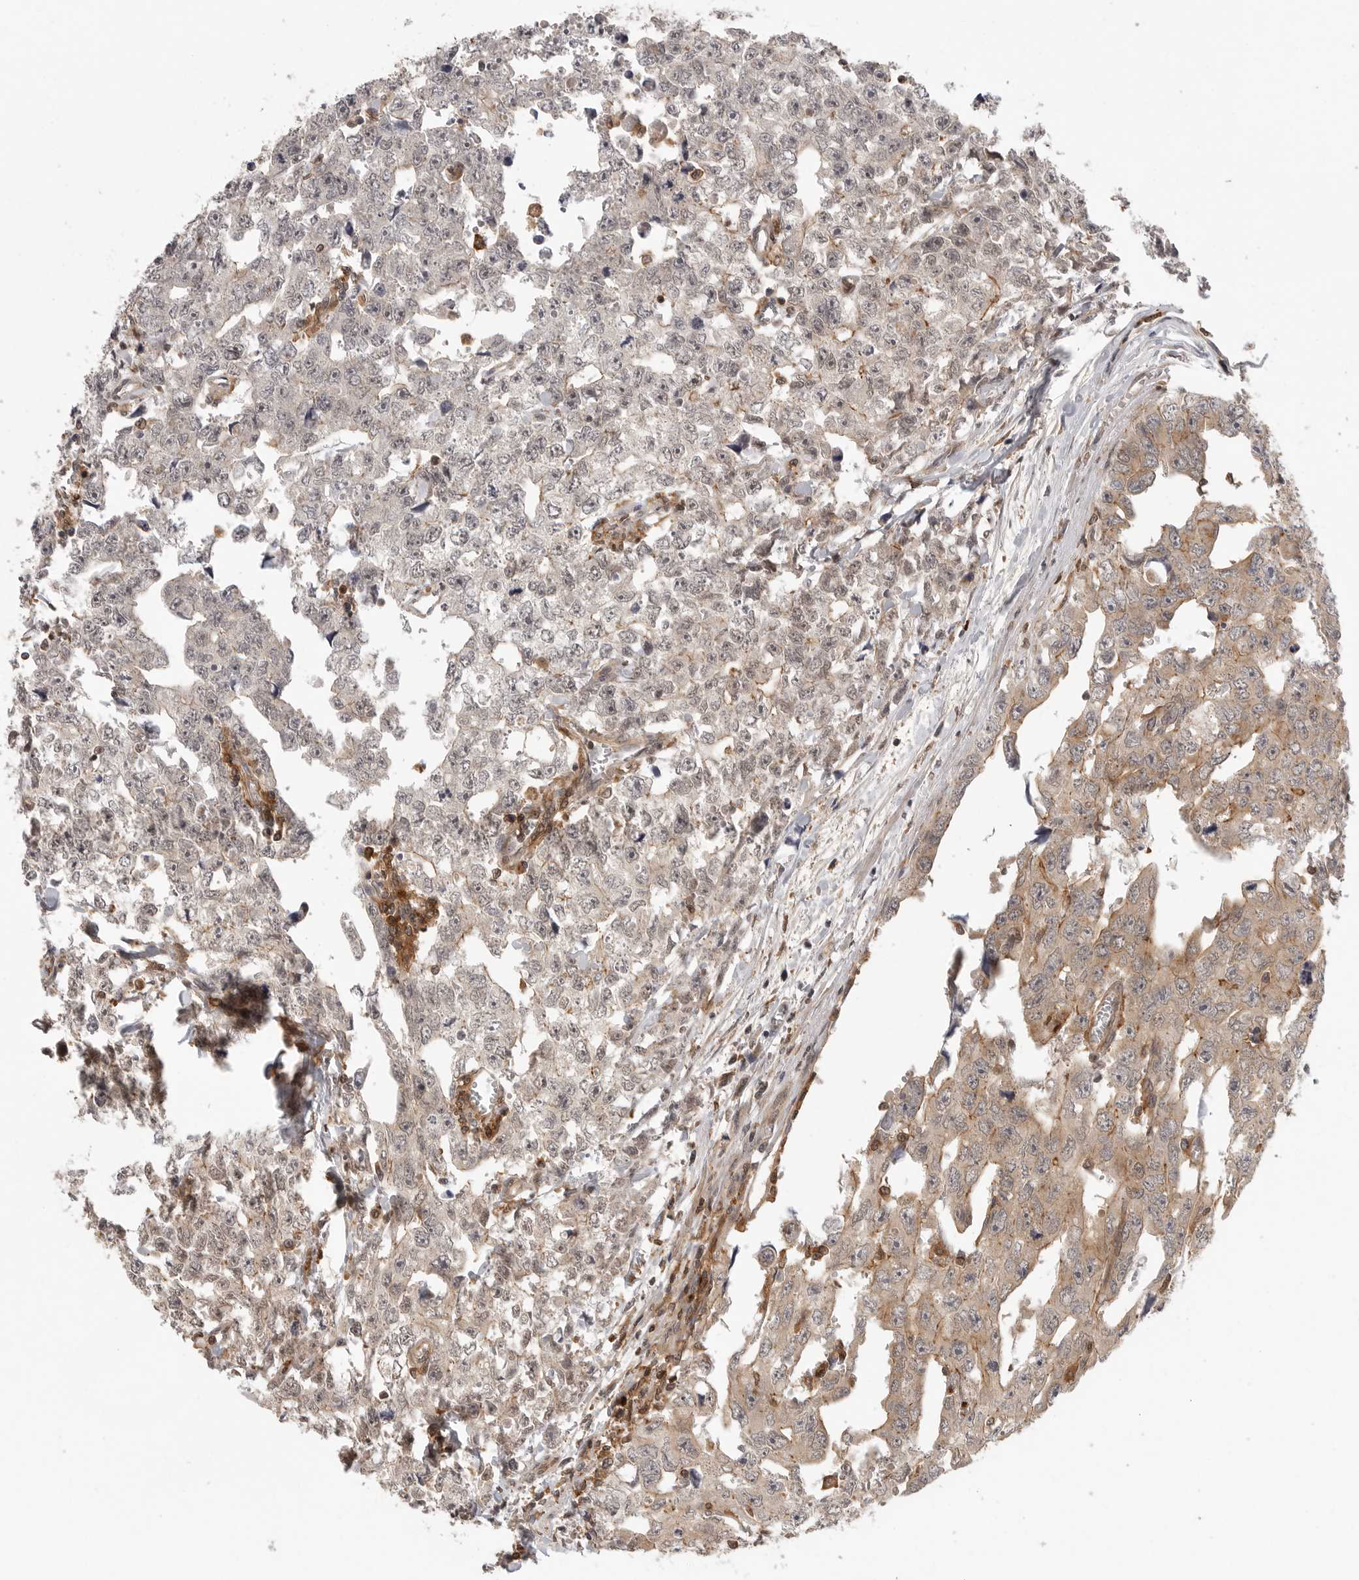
{"staining": {"intensity": "weak", "quantity": "25%-75%", "location": "cytoplasmic/membranous"}, "tissue": "testis cancer", "cell_type": "Tumor cells", "image_type": "cancer", "snomed": [{"axis": "morphology", "description": "Carcinoma, Embryonal, NOS"}, {"axis": "topography", "description": "Testis"}], "caption": "Tumor cells exhibit low levels of weak cytoplasmic/membranous staining in about 25%-75% of cells in human testis cancer (embryonal carcinoma).", "gene": "DBNL", "patient": {"sex": "male", "age": 28}}